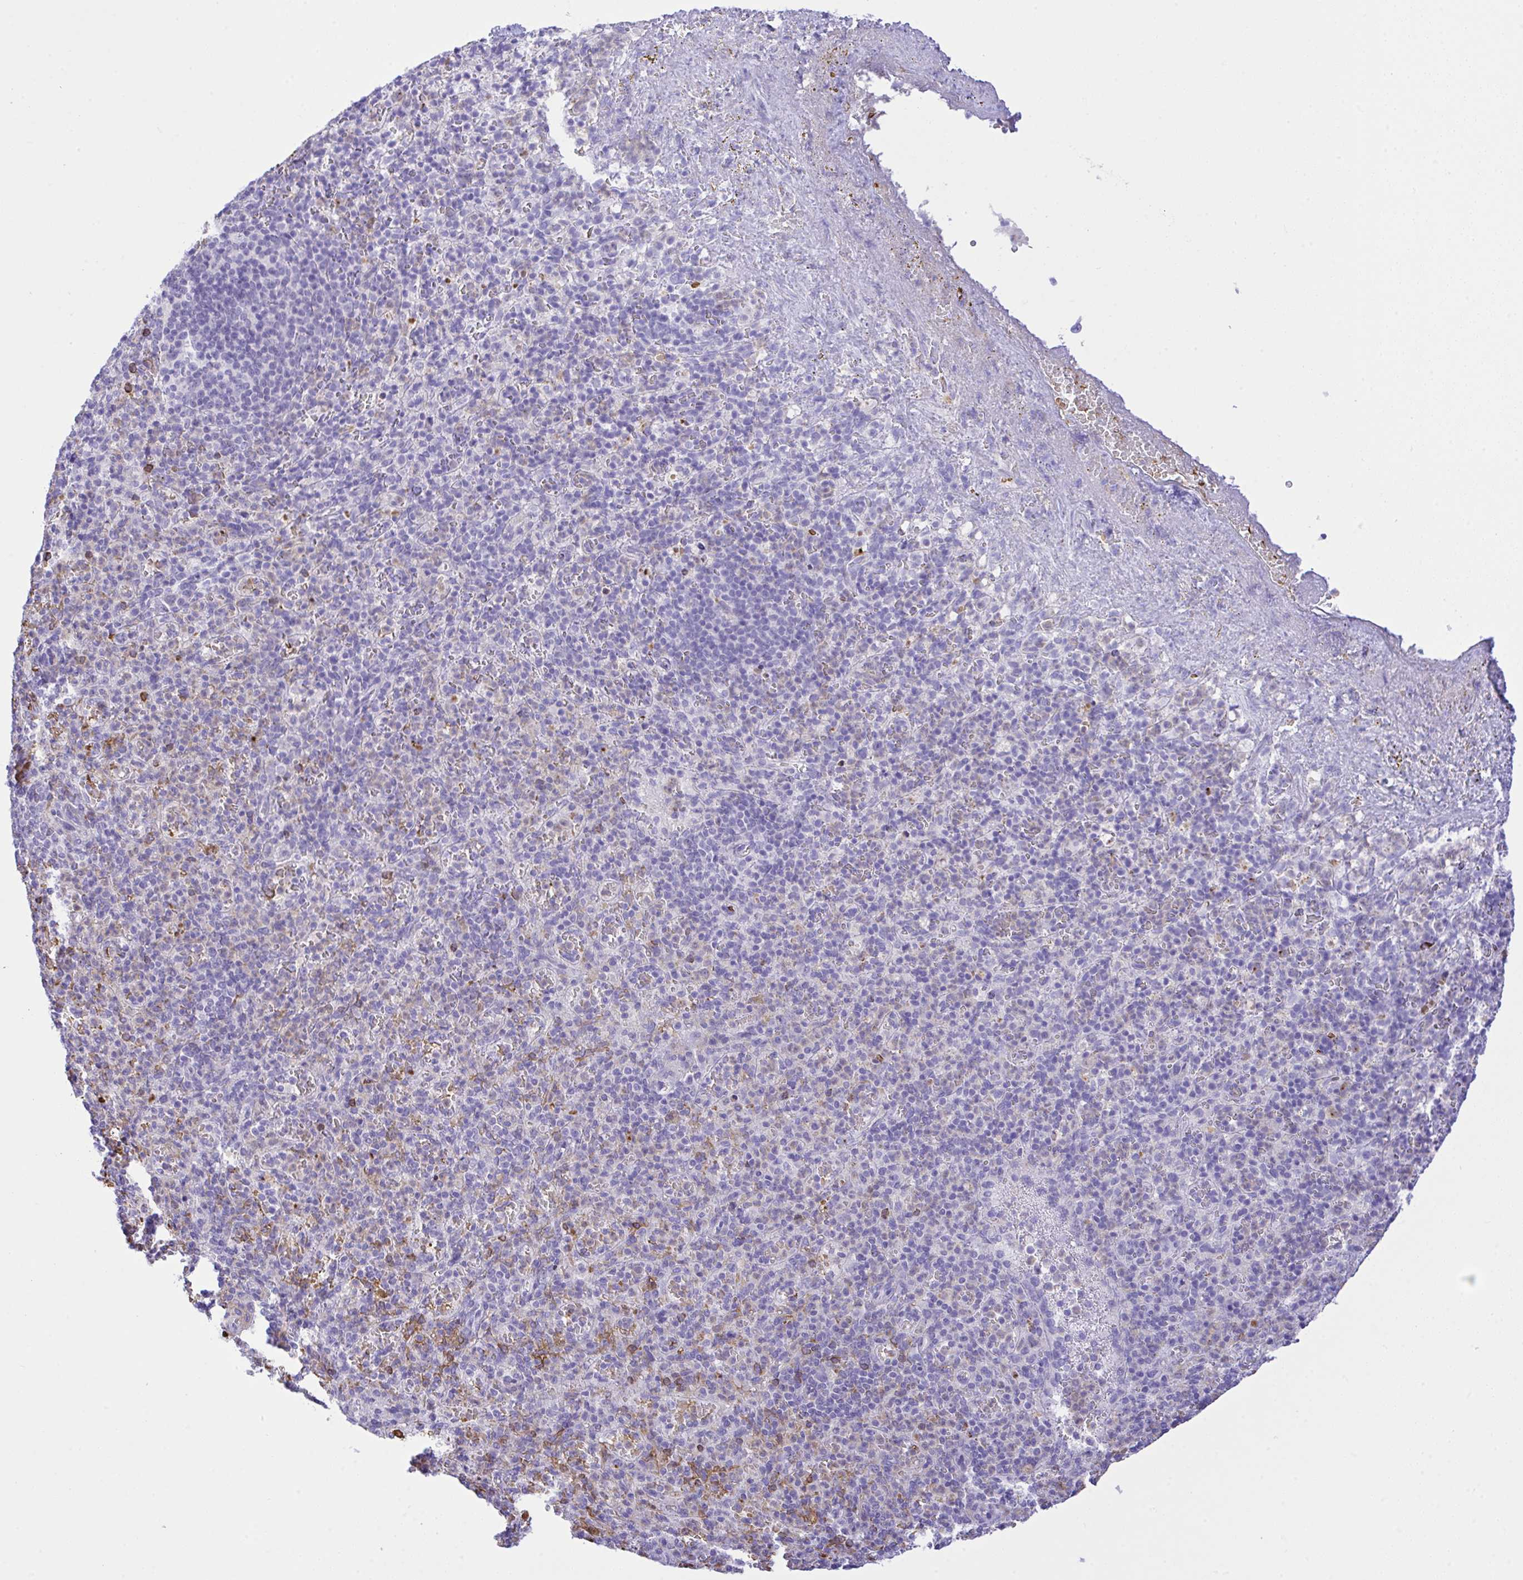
{"staining": {"intensity": "strong", "quantity": "<25%", "location": "cytoplasmic/membranous"}, "tissue": "spleen", "cell_type": "Cells in red pulp", "image_type": "normal", "snomed": [{"axis": "morphology", "description": "Normal tissue, NOS"}, {"axis": "topography", "description": "Spleen"}], "caption": "Benign spleen reveals strong cytoplasmic/membranous positivity in approximately <25% of cells in red pulp.", "gene": "ZNF221", "patient": {"sex": "female", "age": 74}}